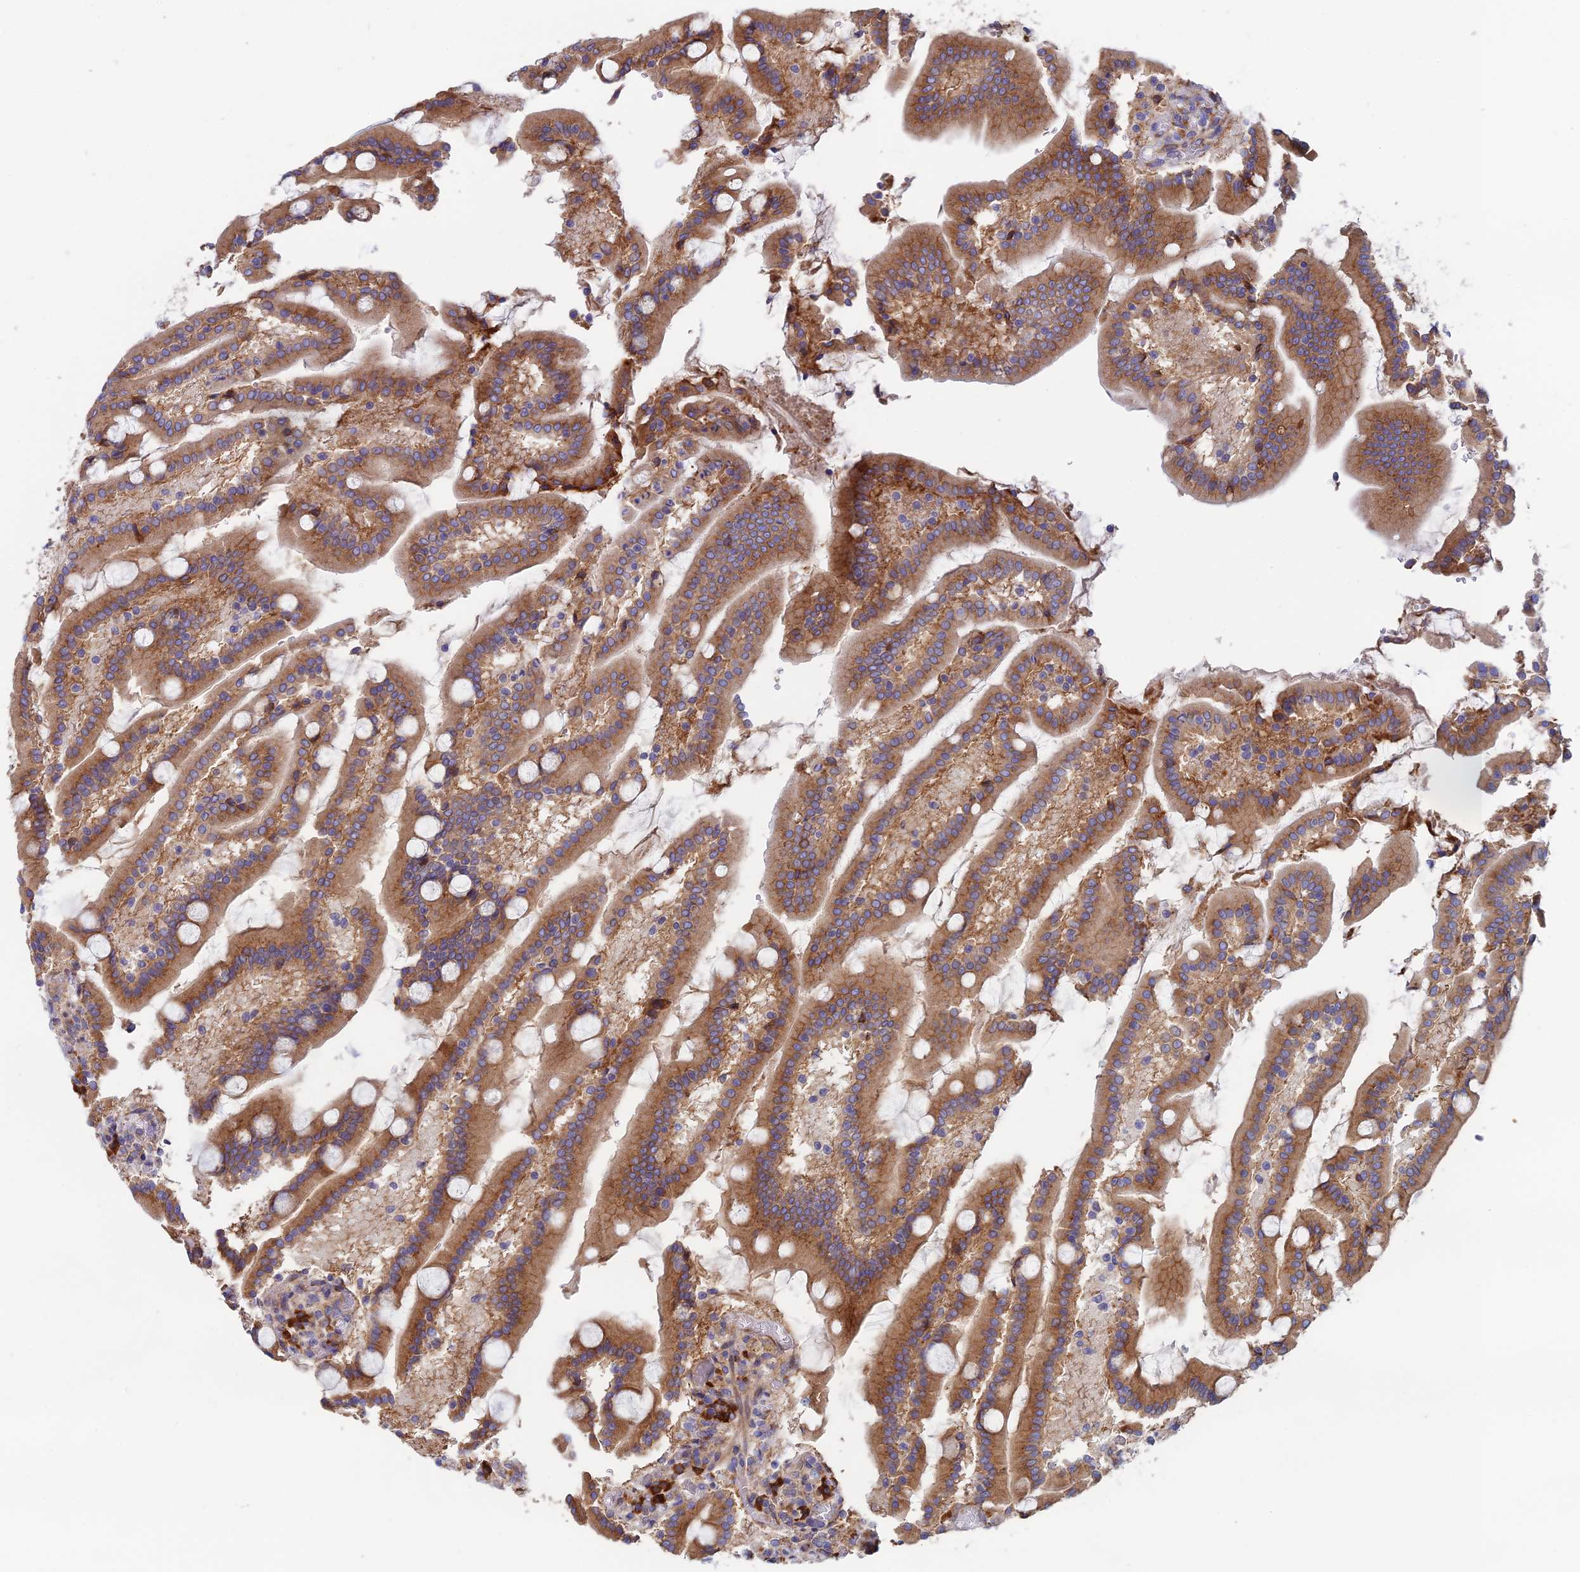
{"staining": {"intensity": "moderate", "quantity": ">75%", "location": "cytoplasmic/membranous"}, "tissue": "duodenum", "cell_type": "Glandular cells", "image_type": "normal", "snomed": [{"axis": "morphology", "description": "Normal tissue, NOS"}, {"axis": "topography", "description": "Duodenum"}], "caption": "Glandular cells show medium levels of moderate cytoplasmic/membranous expression in approximately >75% of cells in benign human duodenum.", "gene": "CLCN3", "patient": {"sex": "male", "age": 55}}